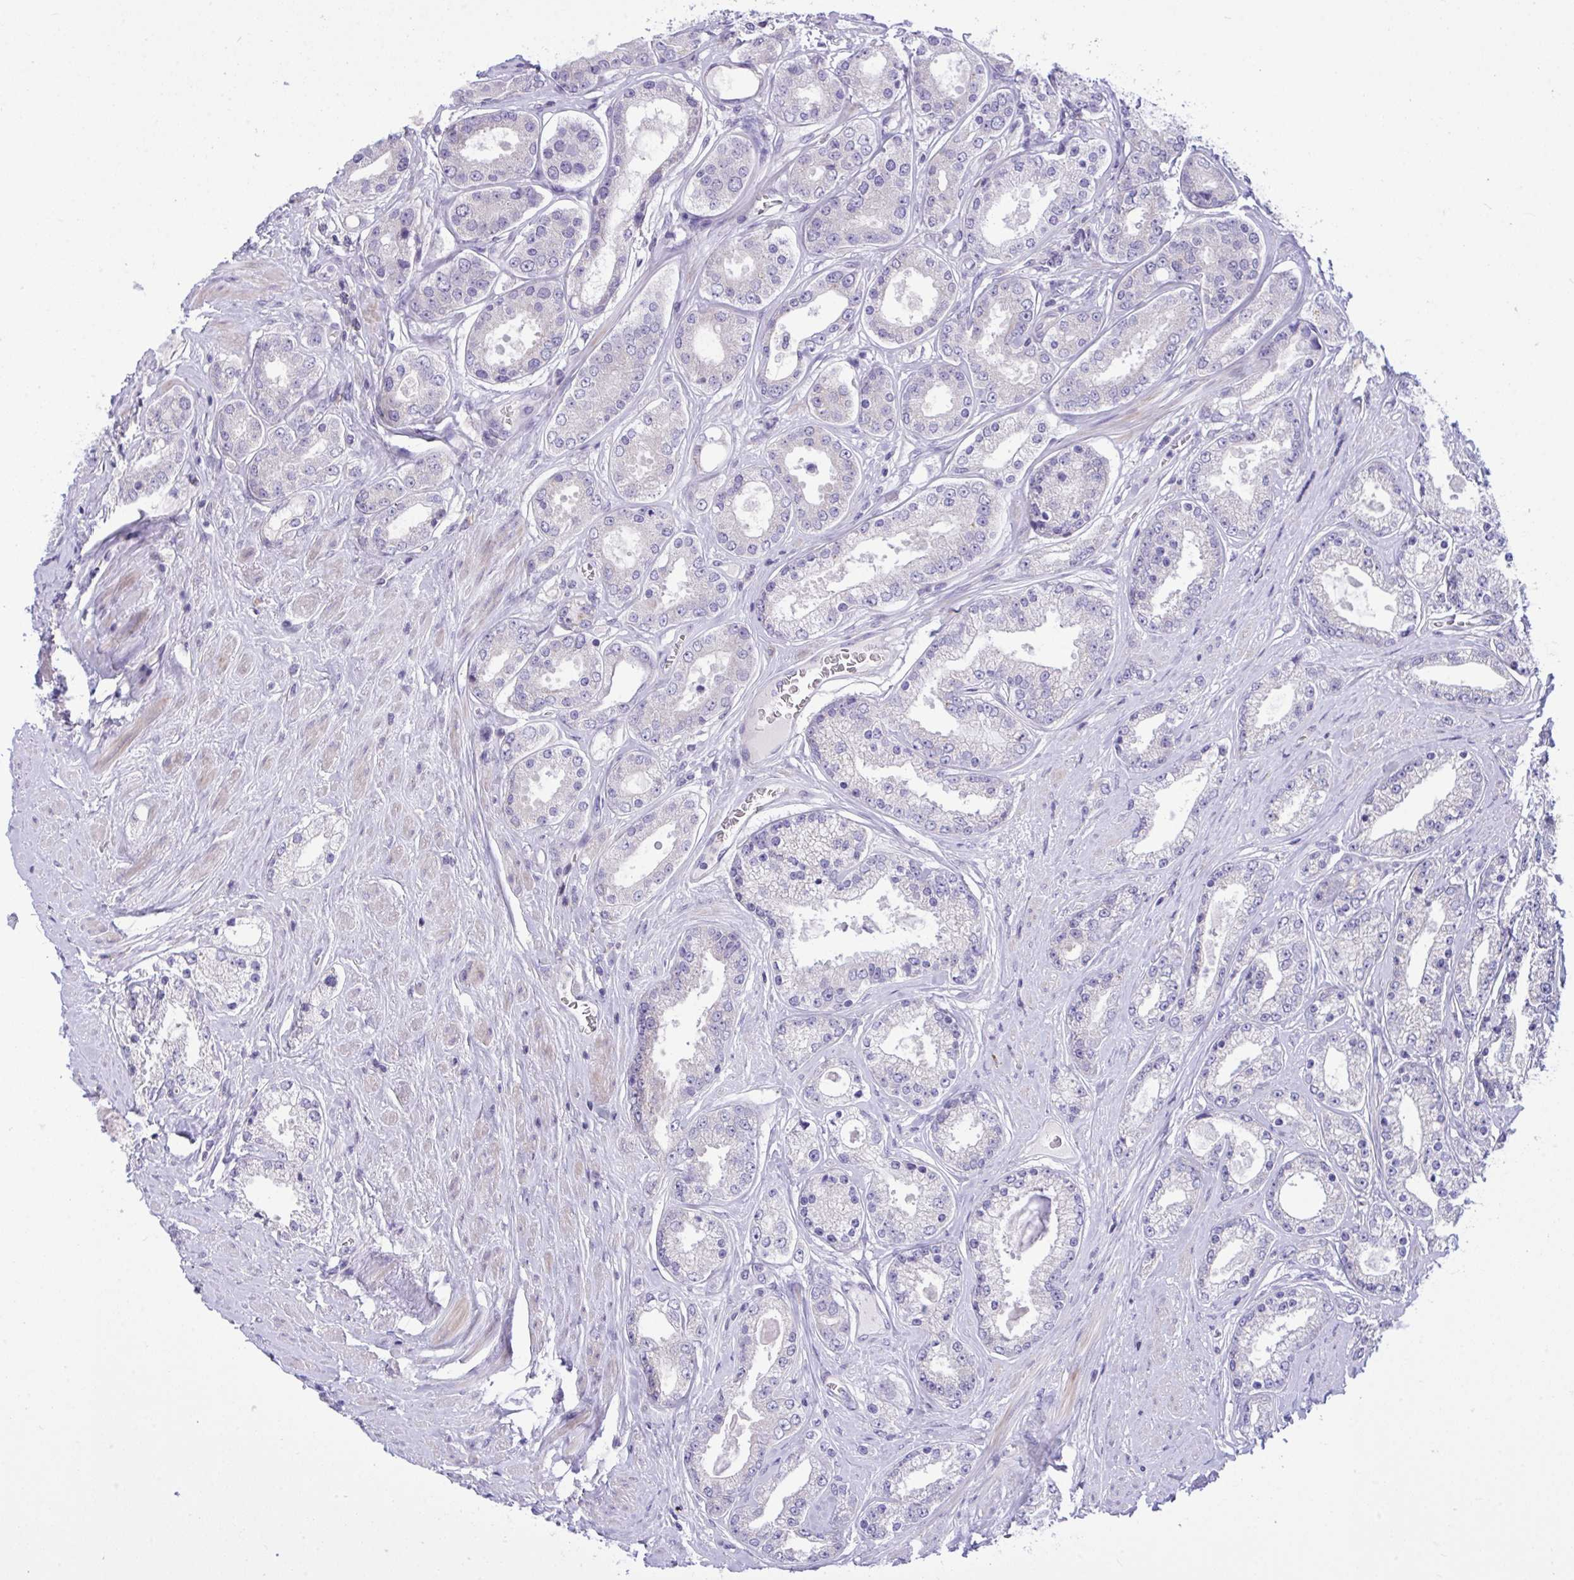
{"staining": {"intensity": "negative", "quantity": "none", "location": "none"}, "tissue": "prostate cancer", "cell_type": "Tumor cells", "image_type": "cancer", "snomed": [{"axis": "morphology", "description": "Adenocarcinoma, High grade"}, {"axis": "topography", "description": "Prostate"}], "caption": "The photomicrograph exhibits no staining of tumor cells in prostate cancer.", "gene": "WDR97", "patient": {"sex": "male", "age": 66}}